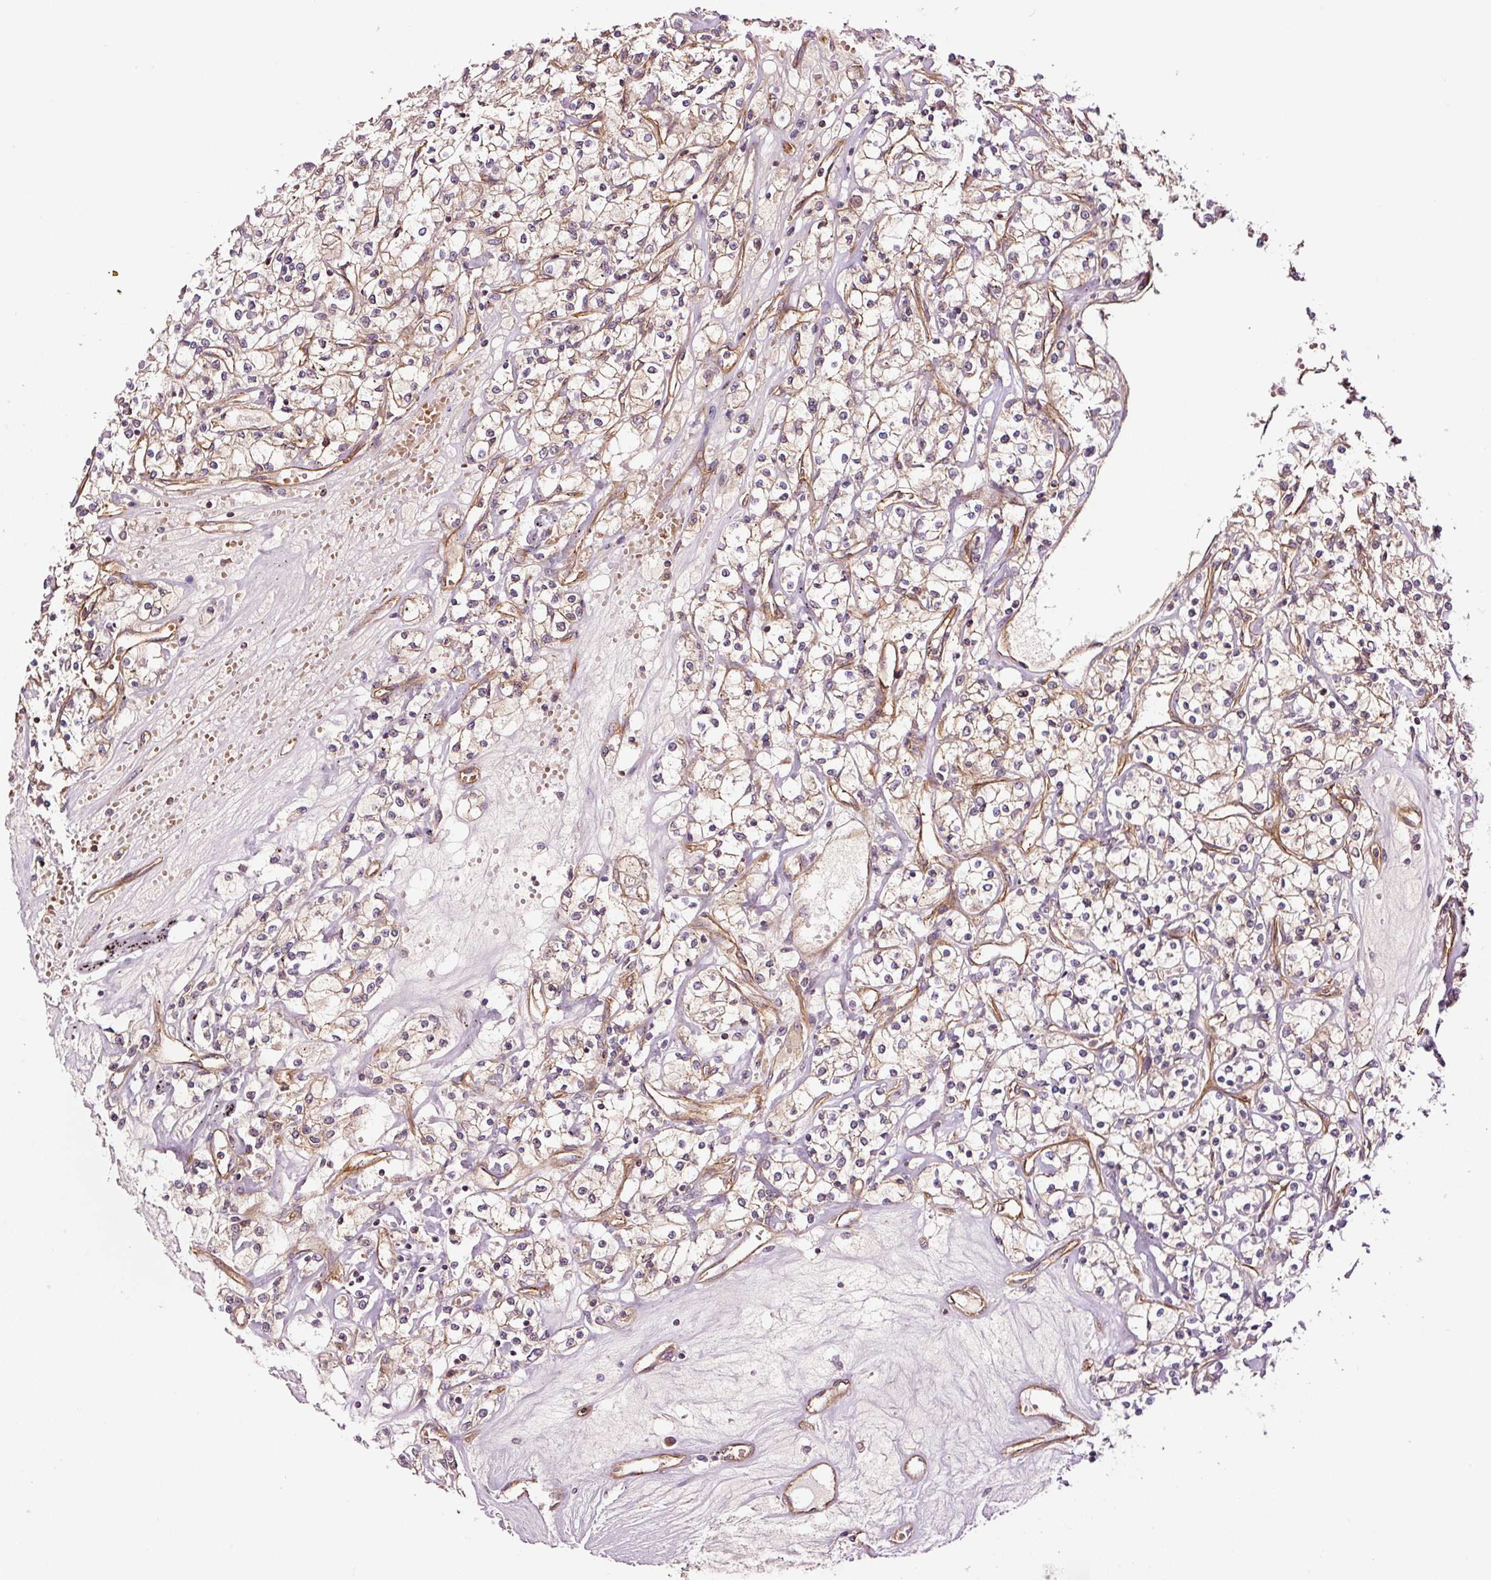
{"staining": {"intensity": "moderate", "quantity": "25%-75%", "location": "cytoplasmic/membranous"}, "tissue": "renal cancer", "cell_type": "Tumor cells", "image_type": "cancer", "snomed": [{"axis": "morphology", "description": "Adenocarcinoma, NOS"}, {"axis": "topography", "description": "Kidney"}], "caption": "This is an image of immunohistochemistry staining of adenocarcinoma (renal), which shows moderate expression in the cytoplasmic/membranous of tumor cells.", "gene": "METAP1", "patient": {"sex": "female", "age": 59}}